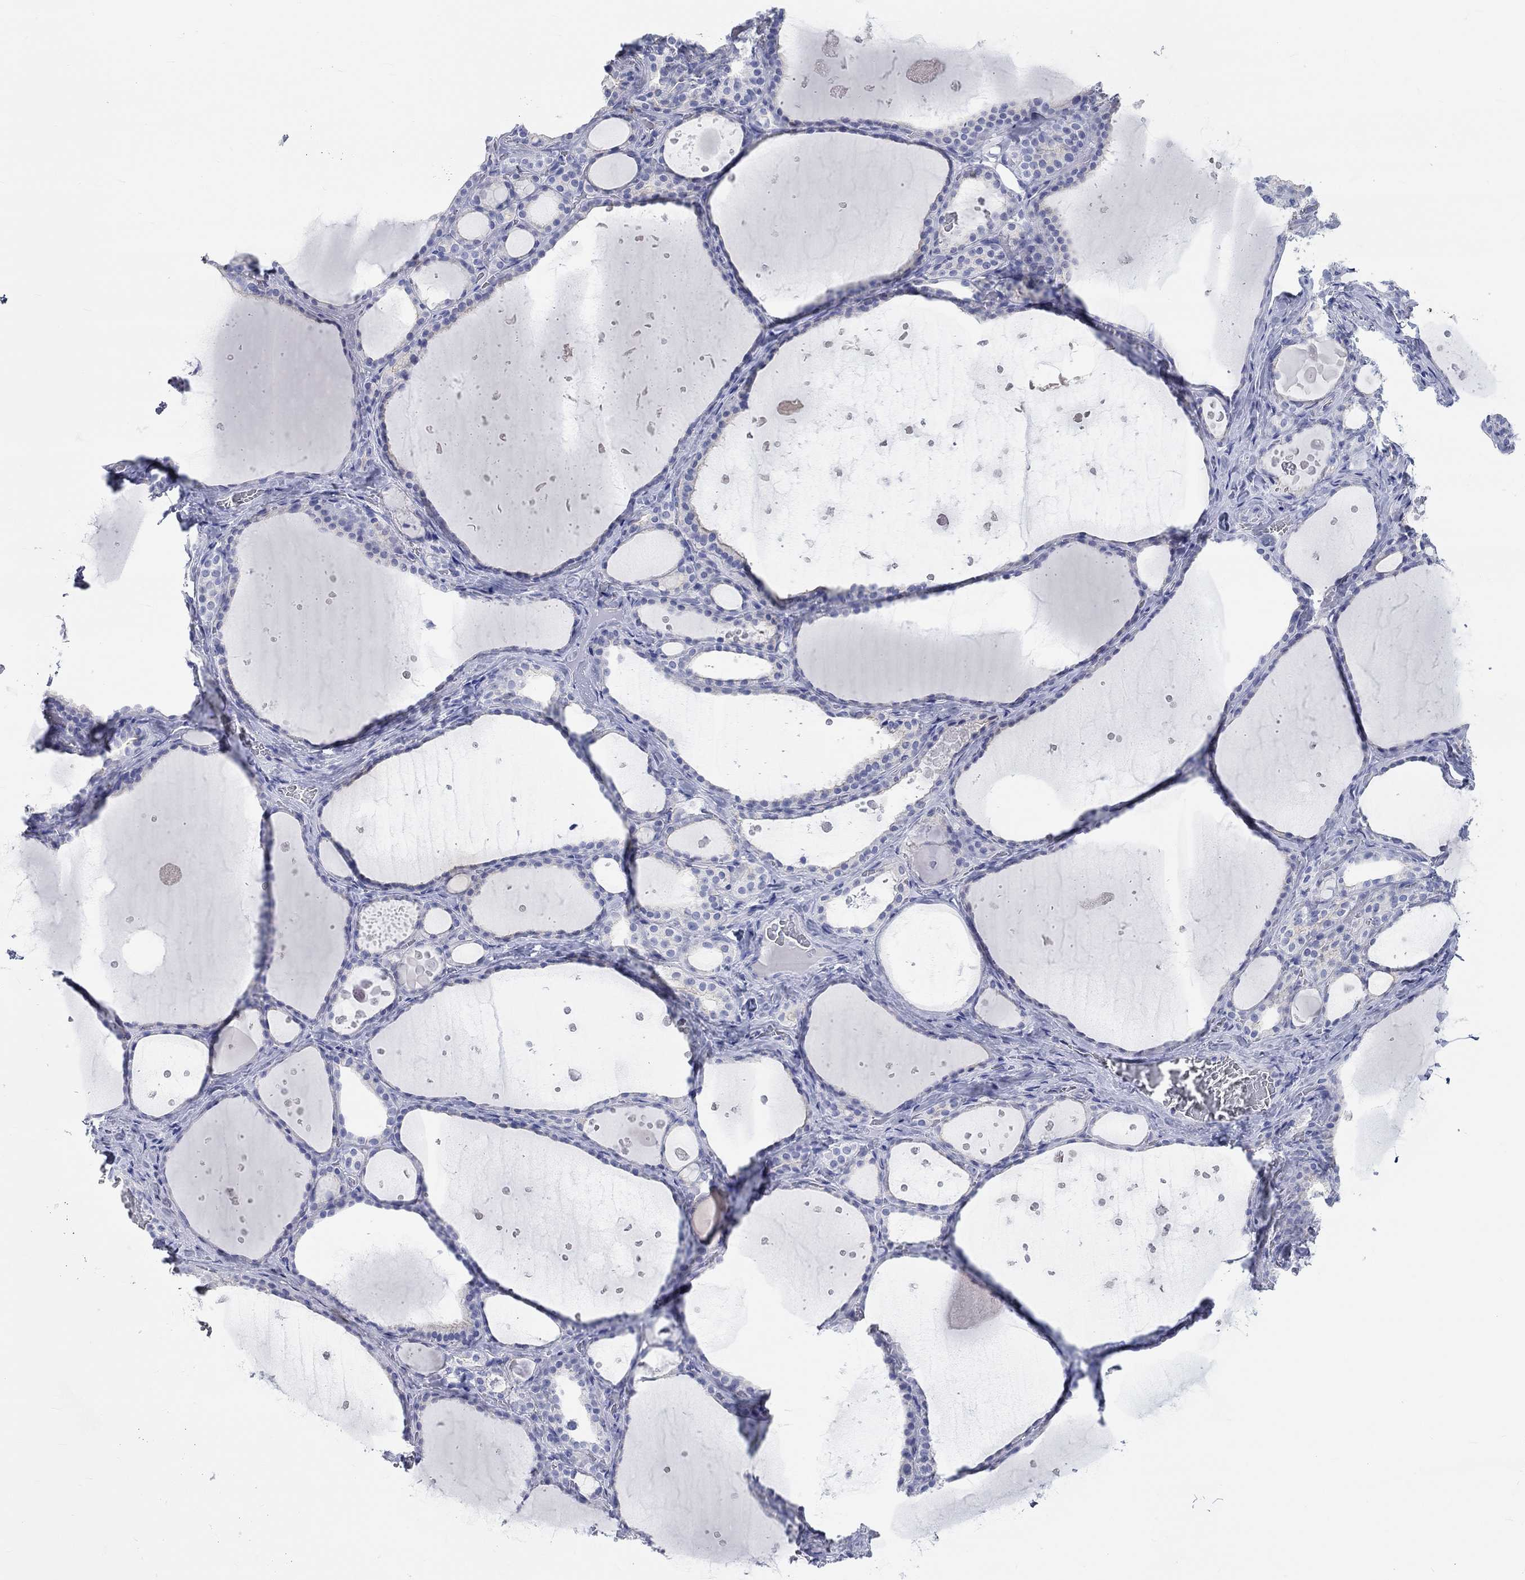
{"staining": {"intensity": "negative", "quantity": "none", "location": "none"}, "tissue": "thyroid gland", "cell_type": "Glandular cells", "image_type": "normal", "snomed": [{"axis": "morphology", "description": "Normal tissue, NOS"}, {"axis": "topography", "description": "Thyroid gland"}], "caption": "A high-resolution micrograph shows immunohistochemistry staining of benign thyroid gland, which reveals no significant expression in glandular cells.", "gene": "SPATA9", "patient": {"sex": "male", "age": 63}}